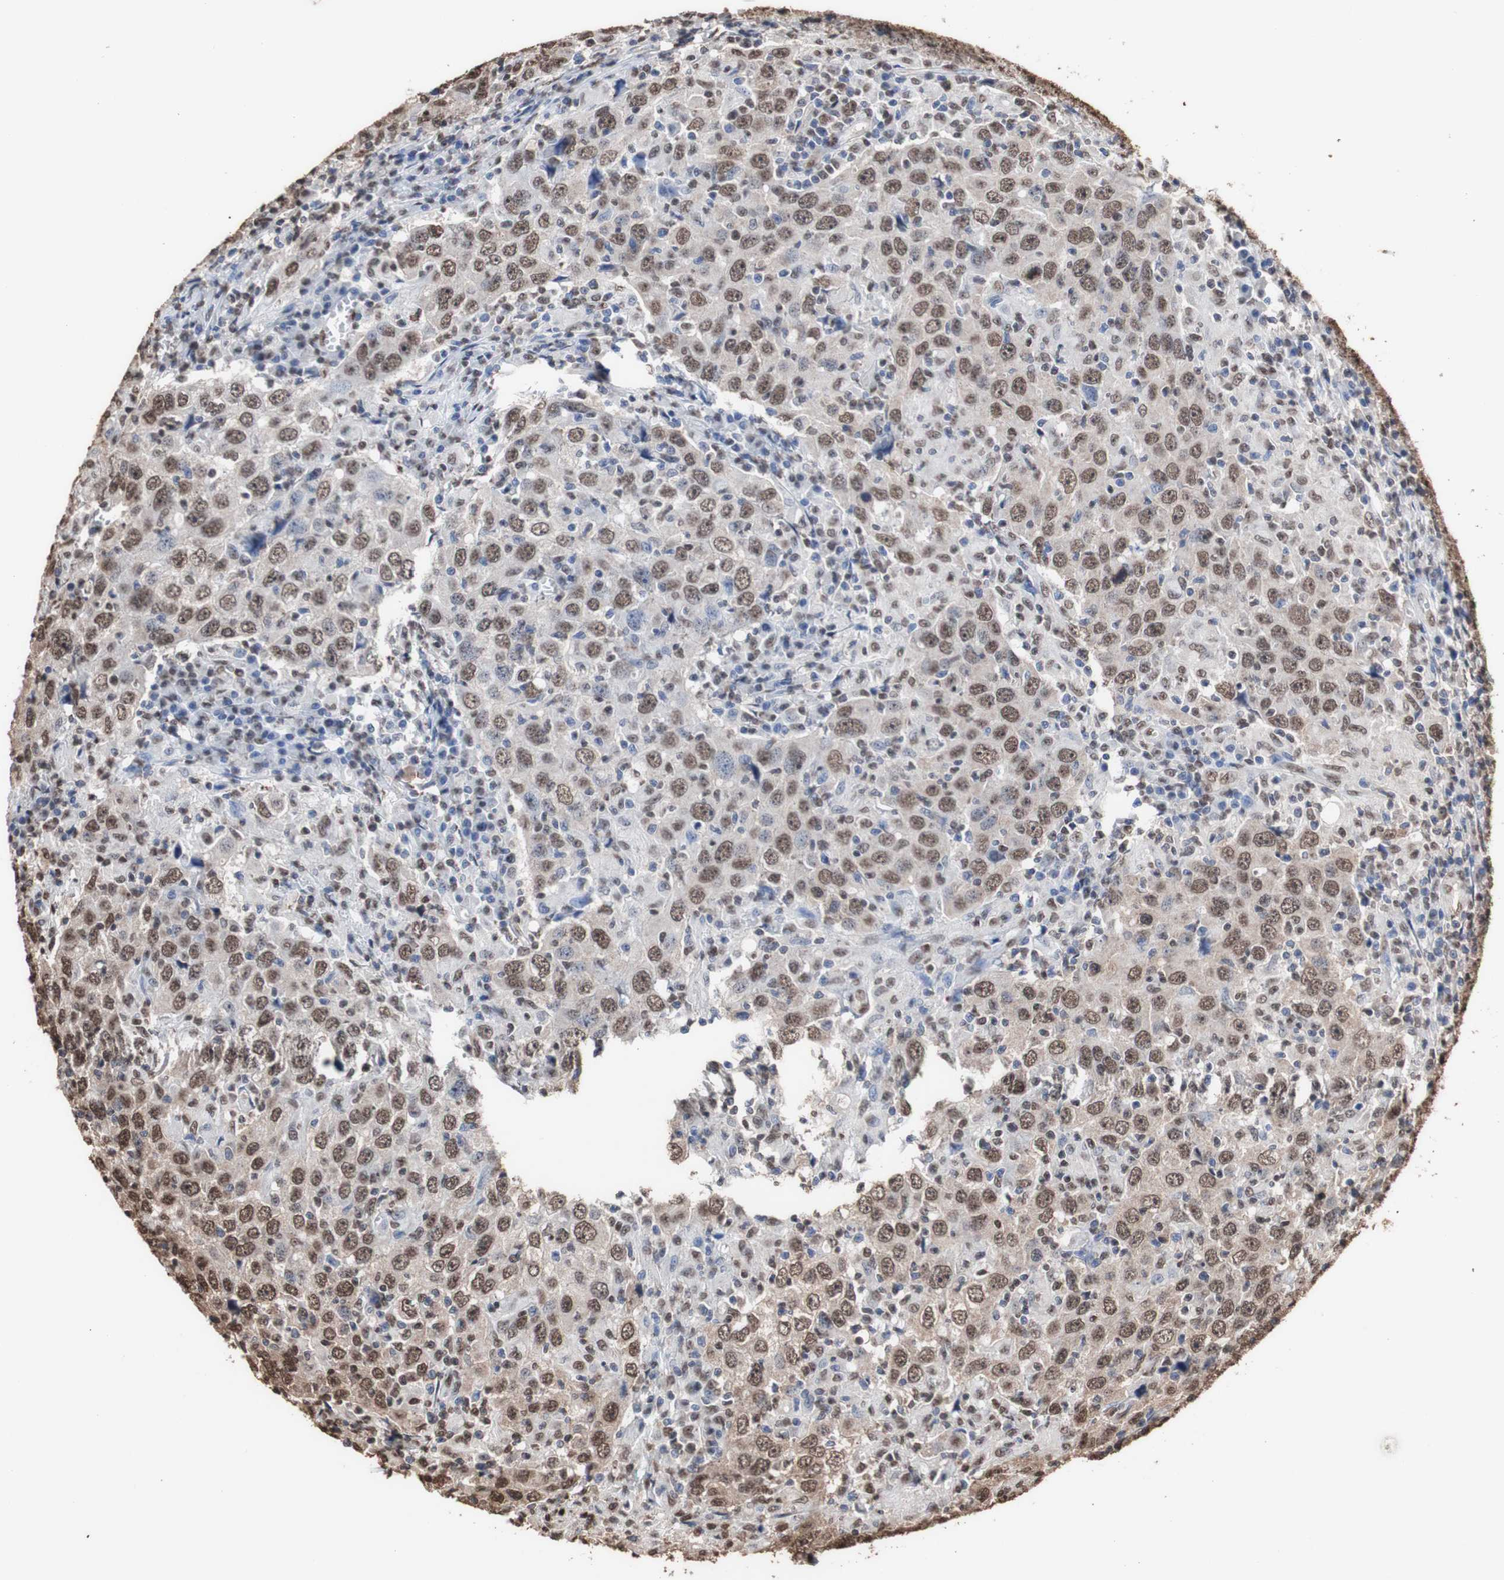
{"staining": {"intensity": "moderate", "quantity": "25%-75%", "location": "cytoplasmic/membranous,nuclear"}, "tissue": "head and neck cancer", "cell_type": "Tumor cells", "image_type": "cancer", "snomed": [{"axis": "morphology", "description": "Adenocarcinoma, NOS"}, {"axis": "topography", "description": "Salivary gland"}, {"axis": "topography", "description": "Head-Neck"}], "caption": "A high-resolution image shows immunohistochemistry (IHC) staining of head and neck adenocarcinoma, which demonstrates moderate cytoplasmic/membranous and nuclear expression in about 25%-75% of tumor cells.", "gene": "PIDD1", "patient": {"sex": "female", "age": 65}}